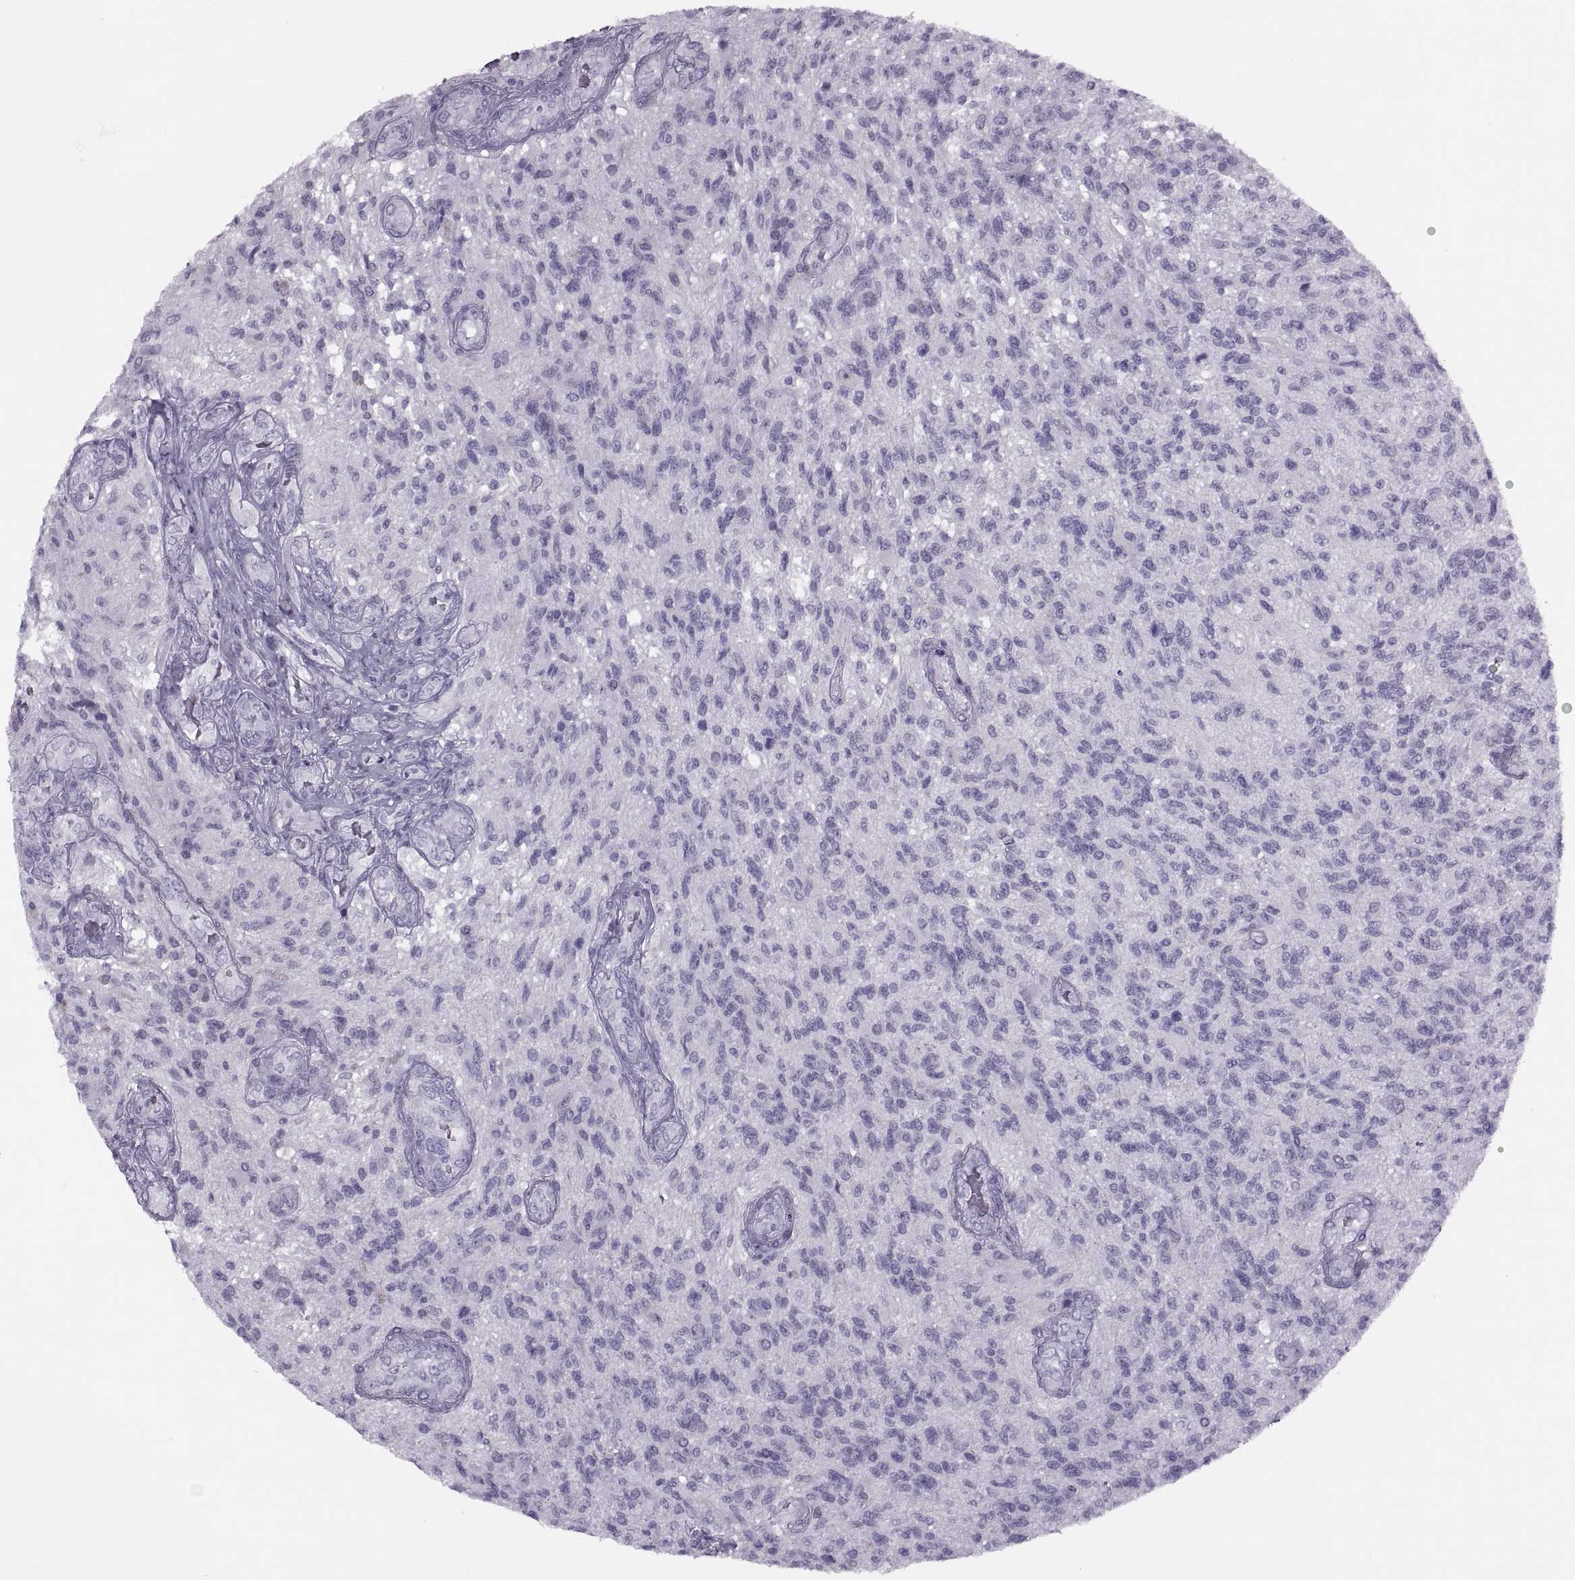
{"staining": {"intensity": "negative", "quantity": "none", "location": "none"}, "tissue": "glioma", "cell_type": "Tumor cells", "image_type": "cancer", "snomed": [{"axis": "morphology", "description": "Glioma, malignant, High grade"}, {"axis": "topography", "description": "Brain"}], "caption": "Immunohistochemistry histopathology image of neoplastic tissue: human high-grade glioma (malignant) stained with DAB exhibits no significant protein staining in tumor cells.", "gene": "FAM24A", "patient": {"sex": "male", "age": 56}}